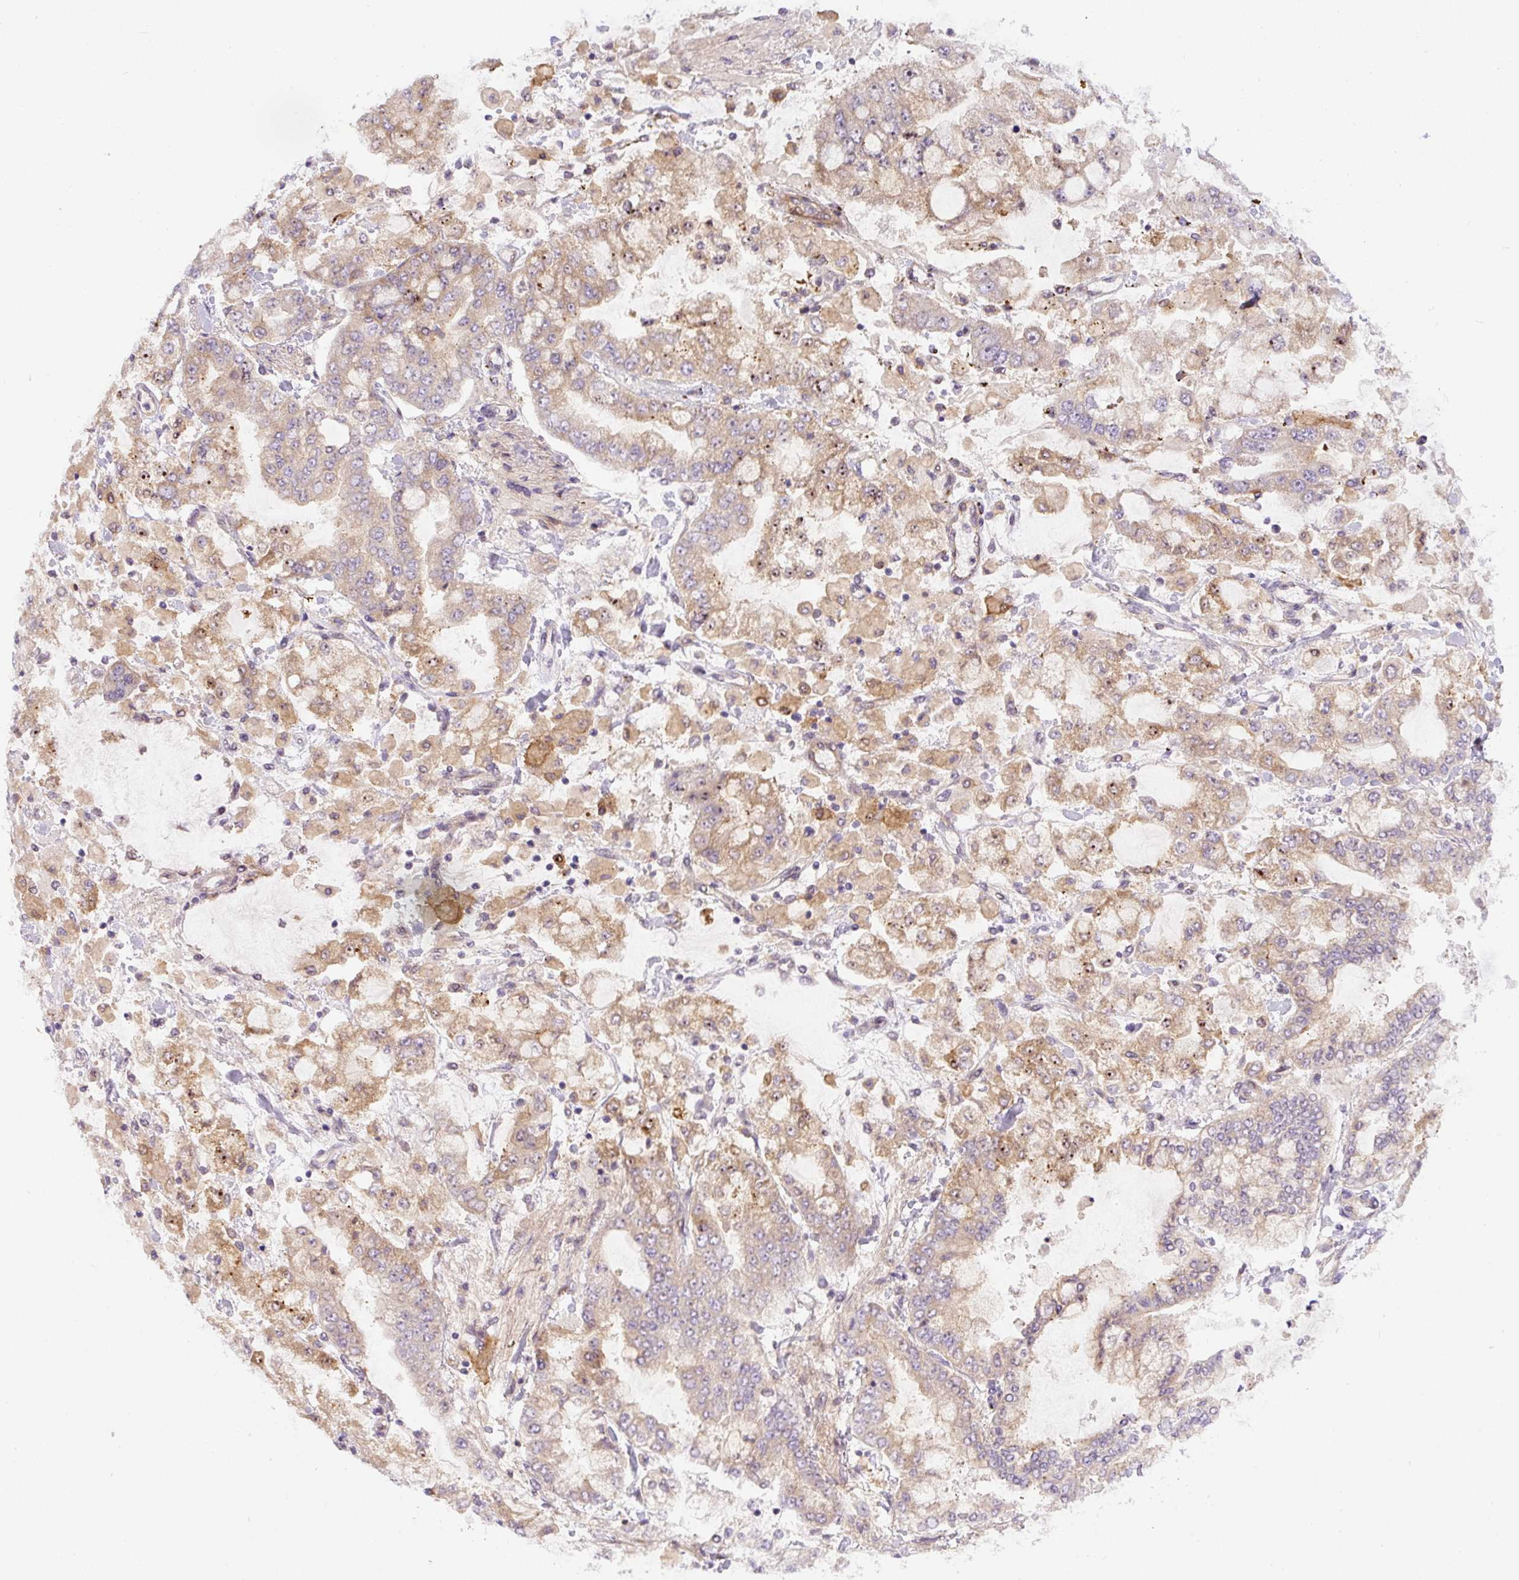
{"staining": {"intensity": "weak", "quantity": "25%-75%", "location": "cytoplasmic/membranous"}, "tissue": "stomach cancer", "cell_type": "Tumor cells", "image_type": "cancer", "snomed": [{"axis": "morphology", "description": "Normal tissue, NOS"}, {"axis": "morphology", "description": "Adenocarcinoma, NOS"}, {"axis": "topography", "description": "Stomach, upper"}, {"axis": "topography", "description": "Stomach"}], "caption": "A low amount of weak cytoplasmic/membranous expression is present in approximately 25%-75% of tumor cells in adenocarcinoma (stomach) tissue.", "gene": "DAPK1", "patient": {"sex": "male", "age": 76}}